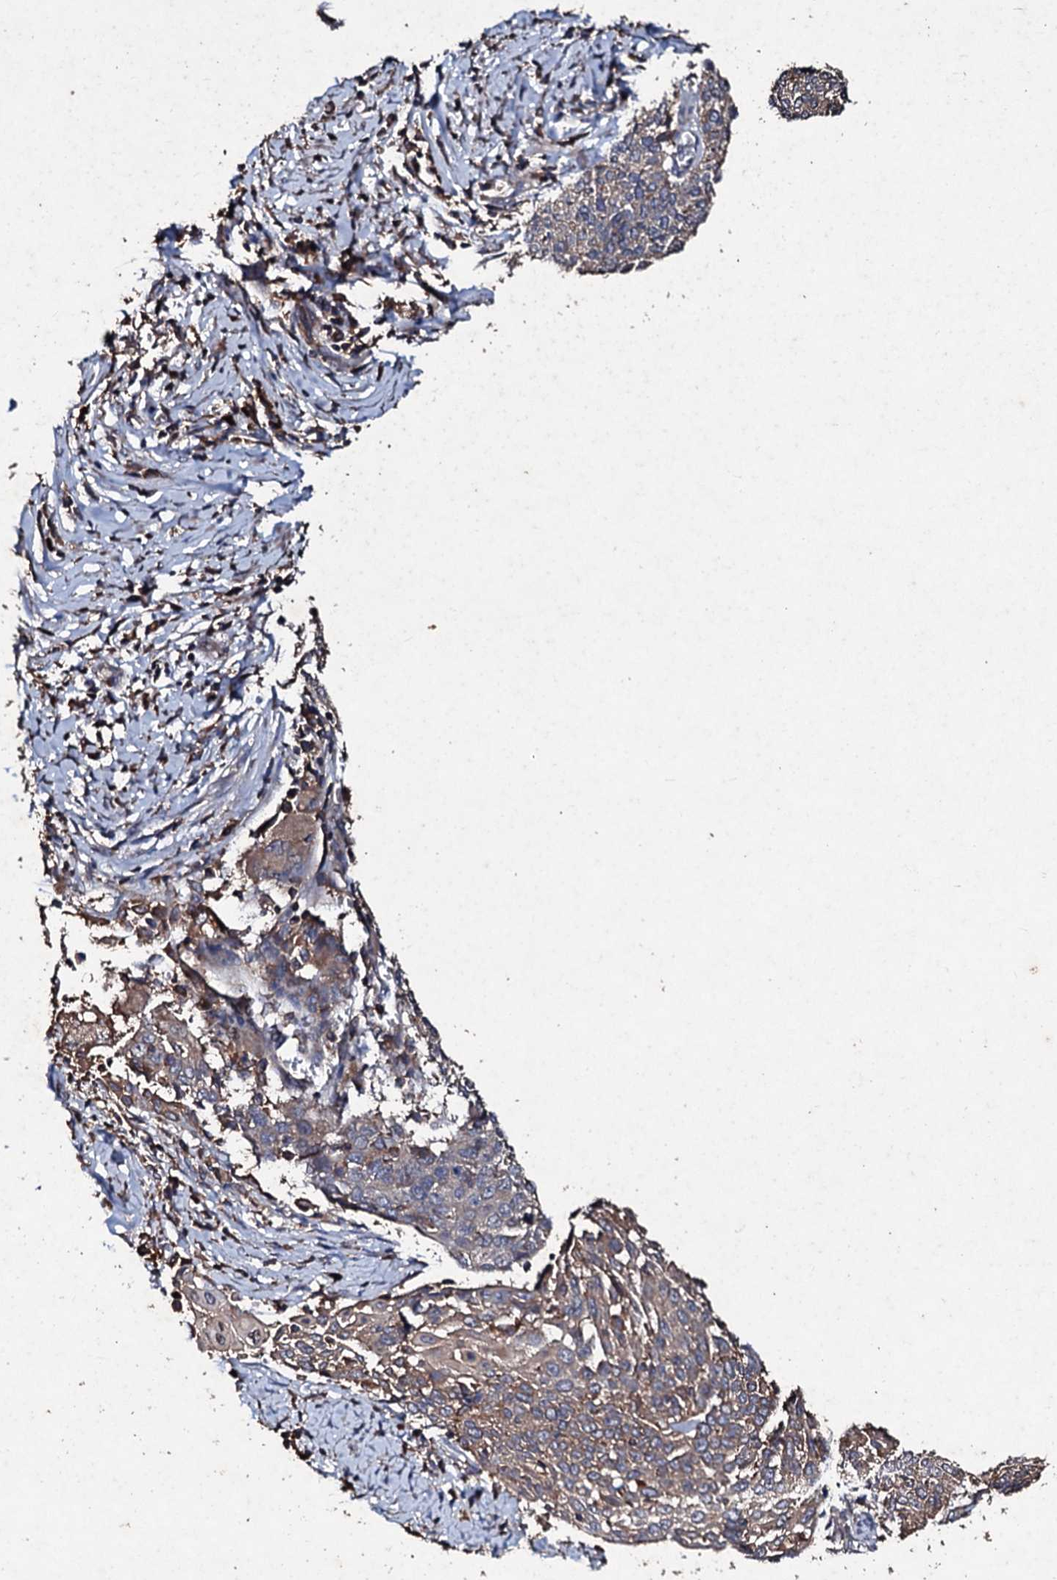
{"staining": {"intensity": "weak", "quantity": "<25%", "location": "cytoplasmic/membranous"}, "tissue": "cervical cancer", "cell_type": "Tumor cells", "image_type": "cancer", "snomed": [{"axis": "morphology", "description": "Squamous cell carcinoma, NOS"}, {"axis": "topography", "description": "Cervix"}], "caption": "There is no significant staining in tumor cells of cervical squamous cell carcinoma.", "gene": "KERA", "patient": {"sex": "female", "age": 39}}